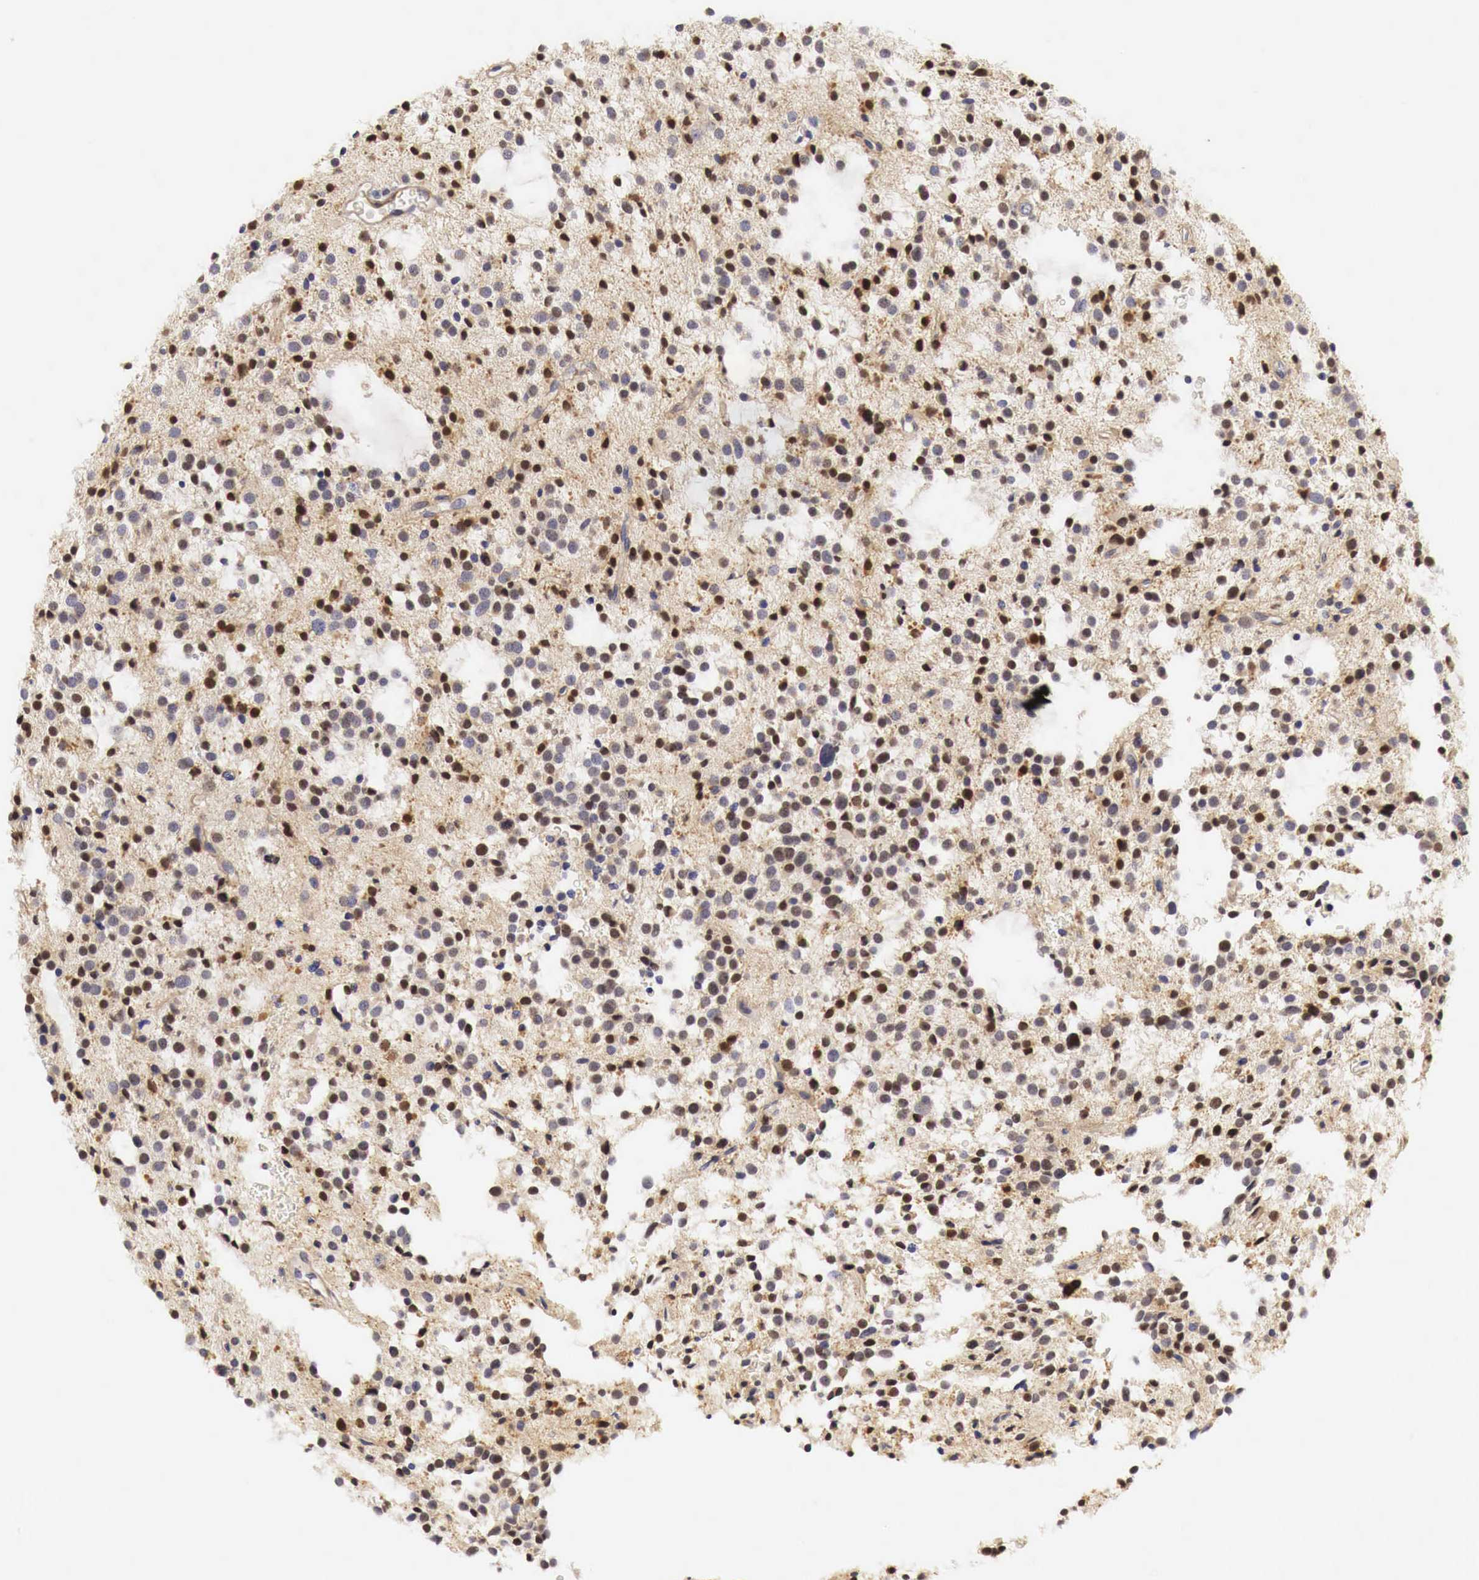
{"staining": {"intensity": "moderate", "quantity": "25%-75%", "location": "nuclear"}, "tissue": "glioma", "cell_type": "Tumor cells", "image_type": "cancer", "snomed": [{"axis": "morphology", "description": "Glioma, malignant, Low grade"}, {"axis": "topography", "description": "Brain"}], "caption": "Low-grade glioma (malignant) stained with IHC displays moderate nuclear expression in approximately 25%-75% of tumor cells.", "gene": "CASP3", "patient": {"sex": "female", "age": 36}}